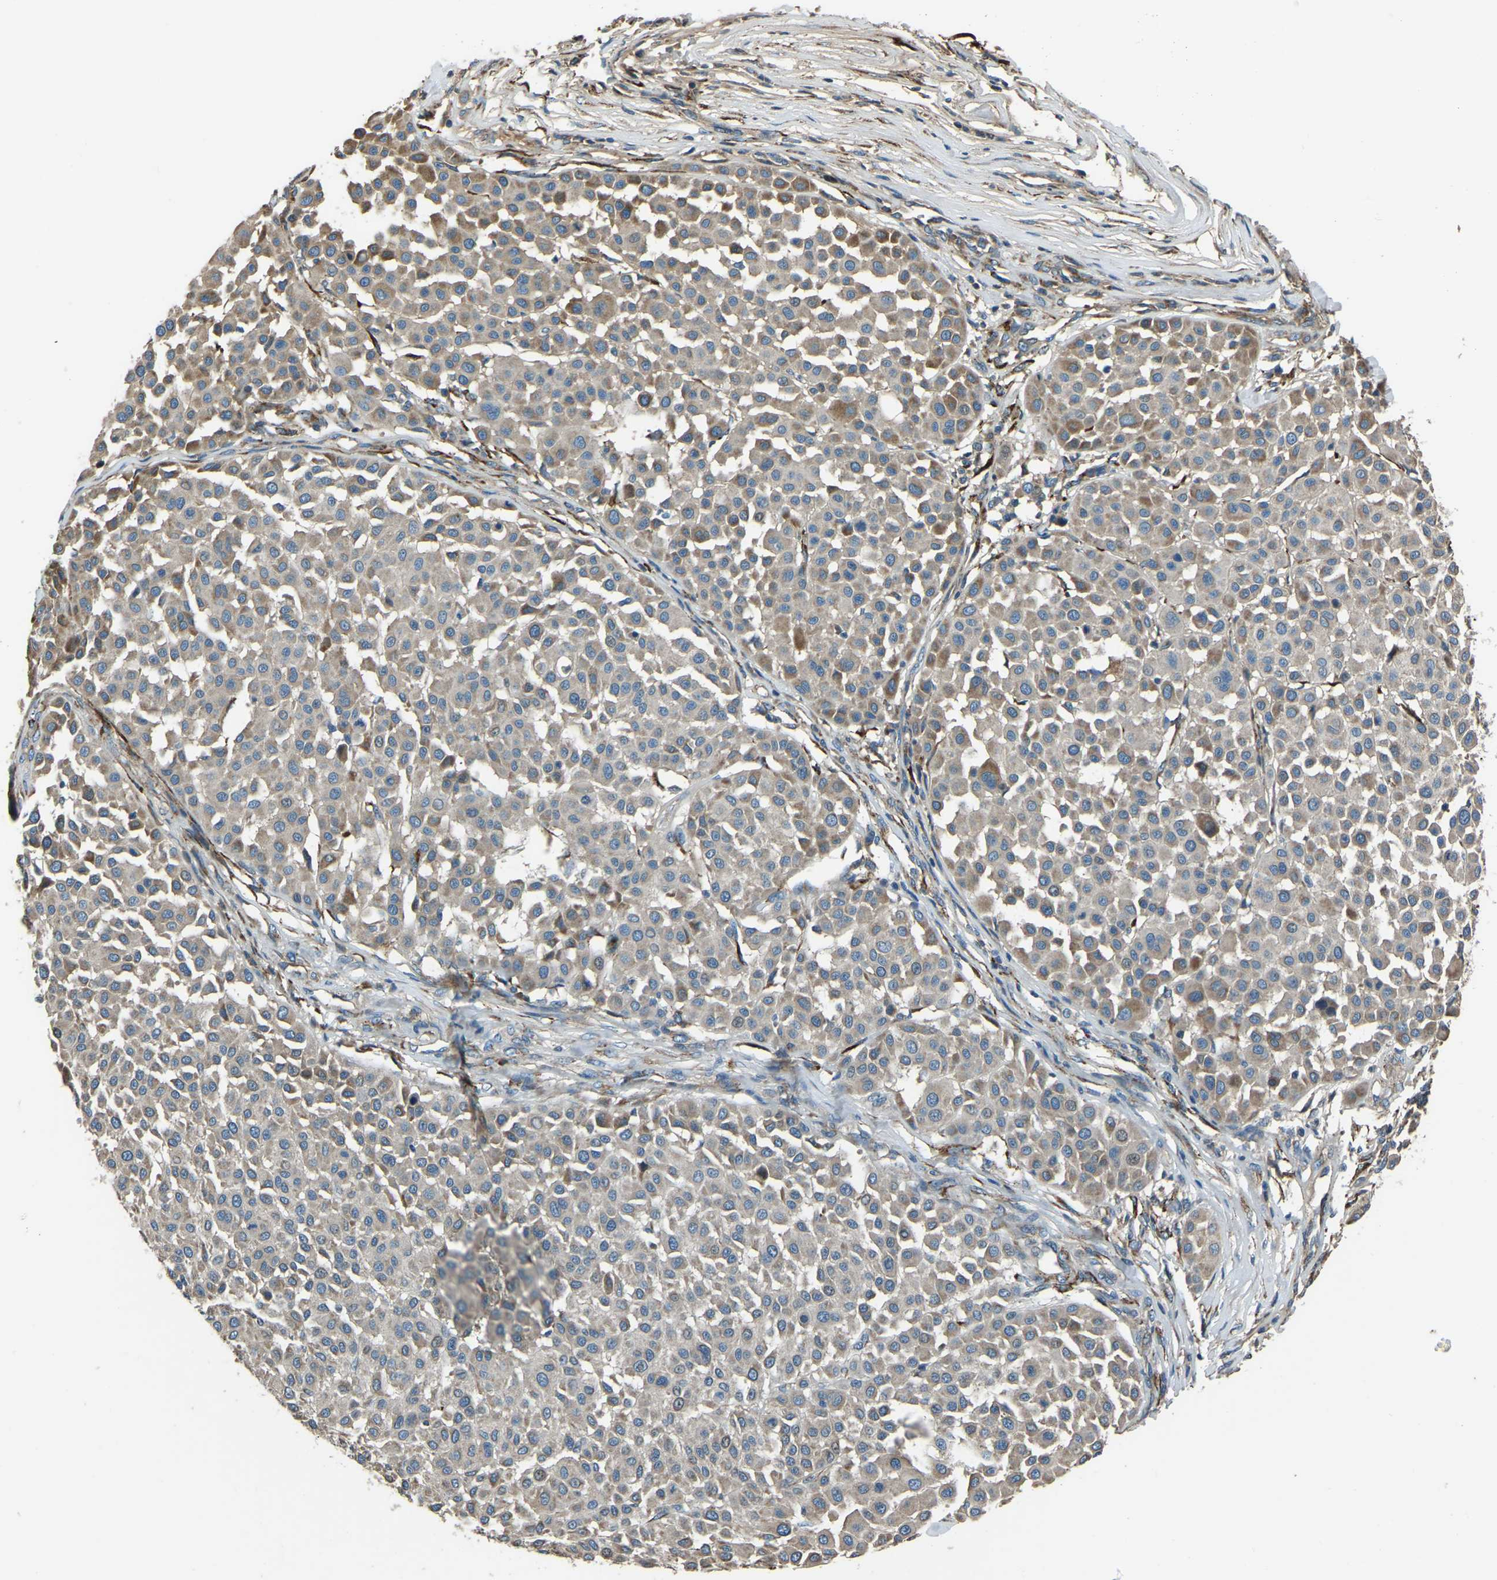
{"staining": {"intensity": "moderate", "quantity": "<25%", "location": "cytoplasmic/membranous"}, "tissue": "melanoma", "cell_type": "Tumor cells", "image_type": "cancer", "snomed": [{"axis": "morphology", "description": "Malignant melanoma, Metastatic site"}, {"axis": "topography", "description": "Soft tissue"}], "caption": "The micrograph displays staining of malignant melanoma (metastatic site), revealing moderate cytoplasmic/membranous protein expression (brown color) within tumor cells.", "gene": "COL3A1", "patient": {"sex": "male", "age": 41}}